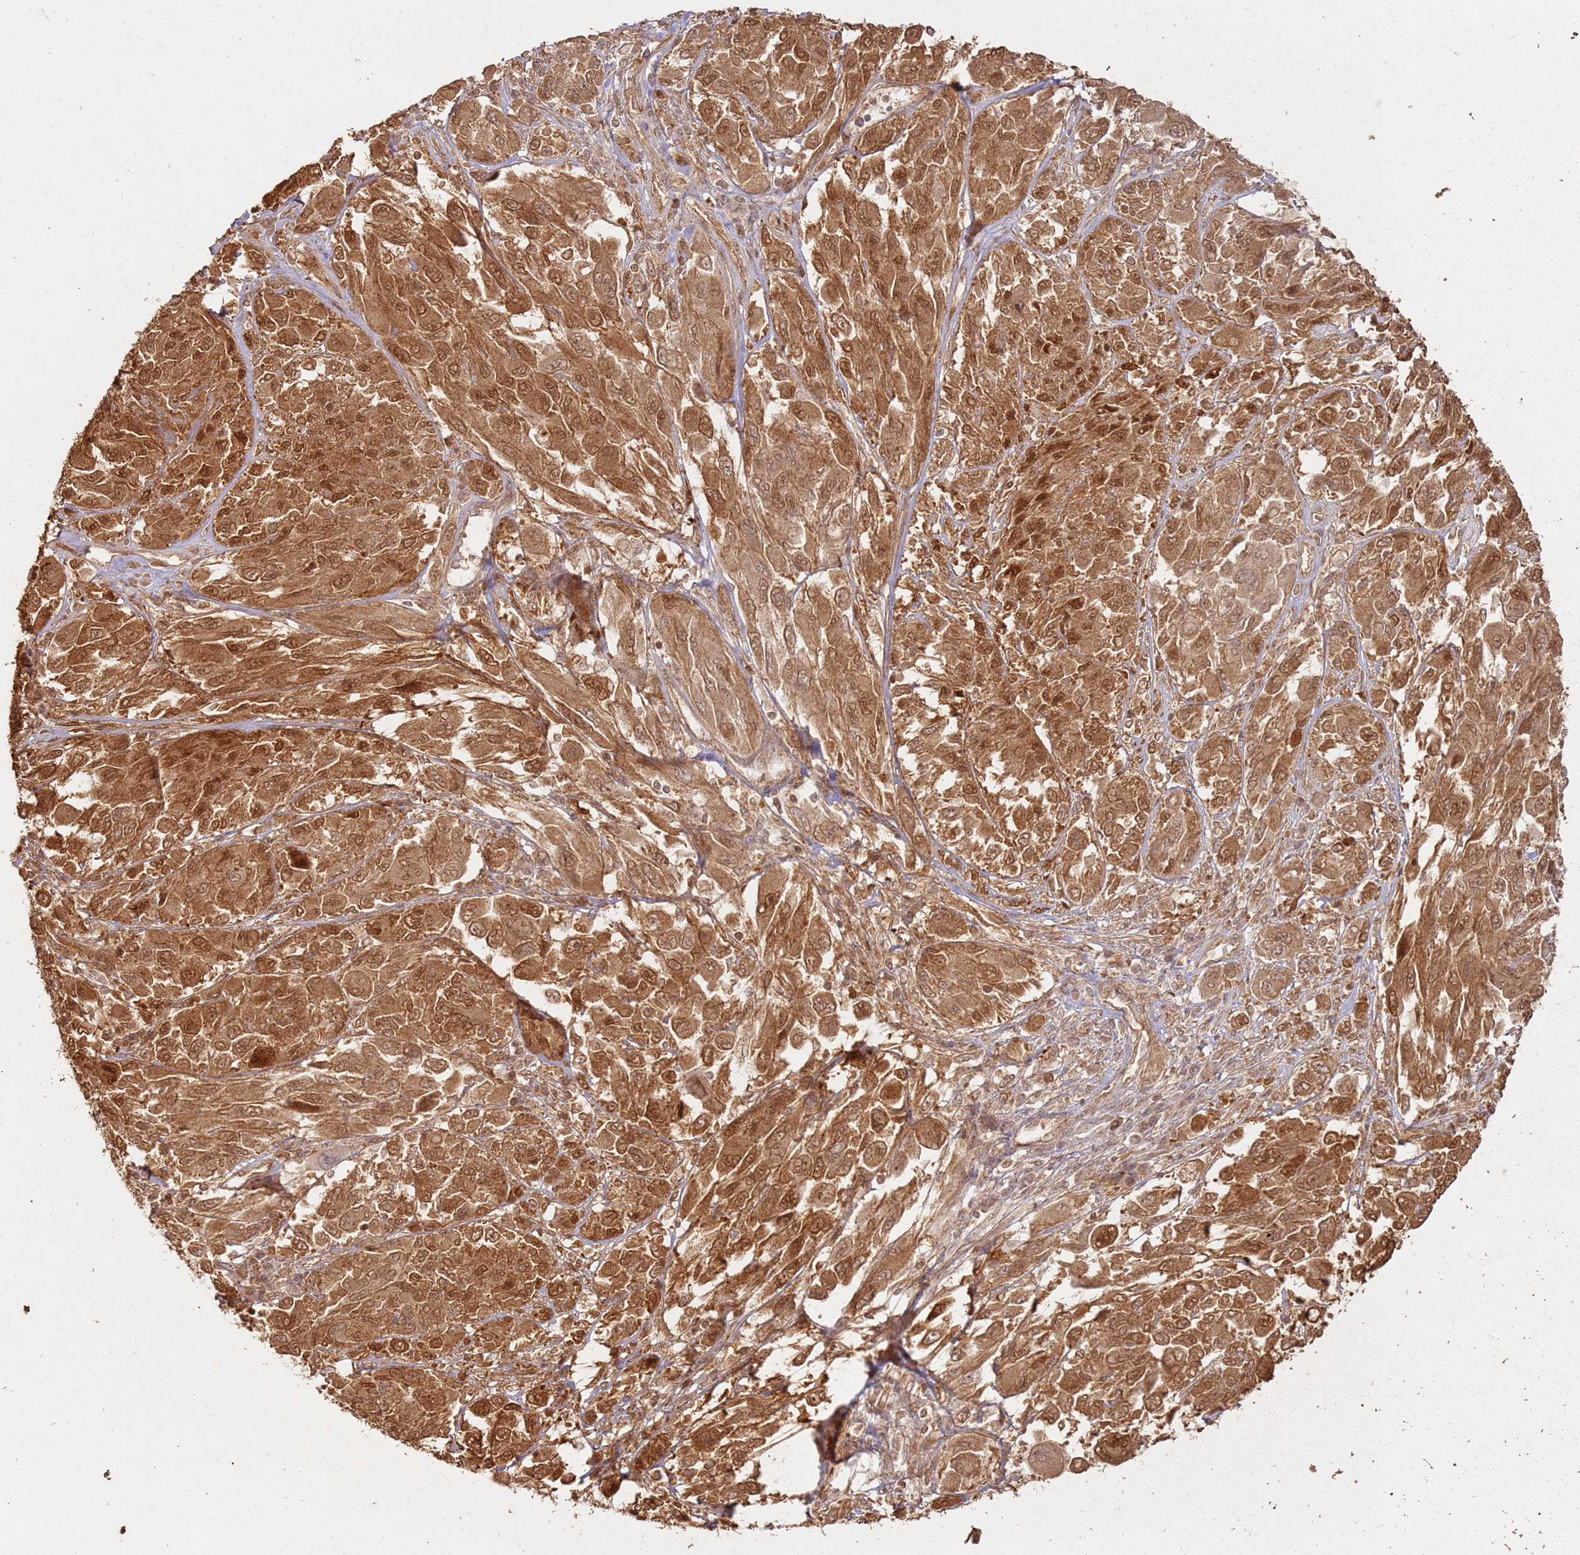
{"staining": {"intensity": "moderate", "quantity": ">75%", "location": "cytoplasmic/membranous"}, "tissue": "melanoma", "cell_type": "Tumor cells", "image_type": "cancer", "snomed": [{"axis": "morphology", "description": "Malignant melanoma, NOS"}, {"axis": "topography", "description": "Skin"}], "caption": "This image exhibits melanoma stained with IHC to label a protein in brown. The cytoplasmic/membranous of tumor cells show moderate positivity for the protein. Nuclei are counter-stained blue.", "gene": "ZNF776", "patient": {"sex": "female", "age": 91}}